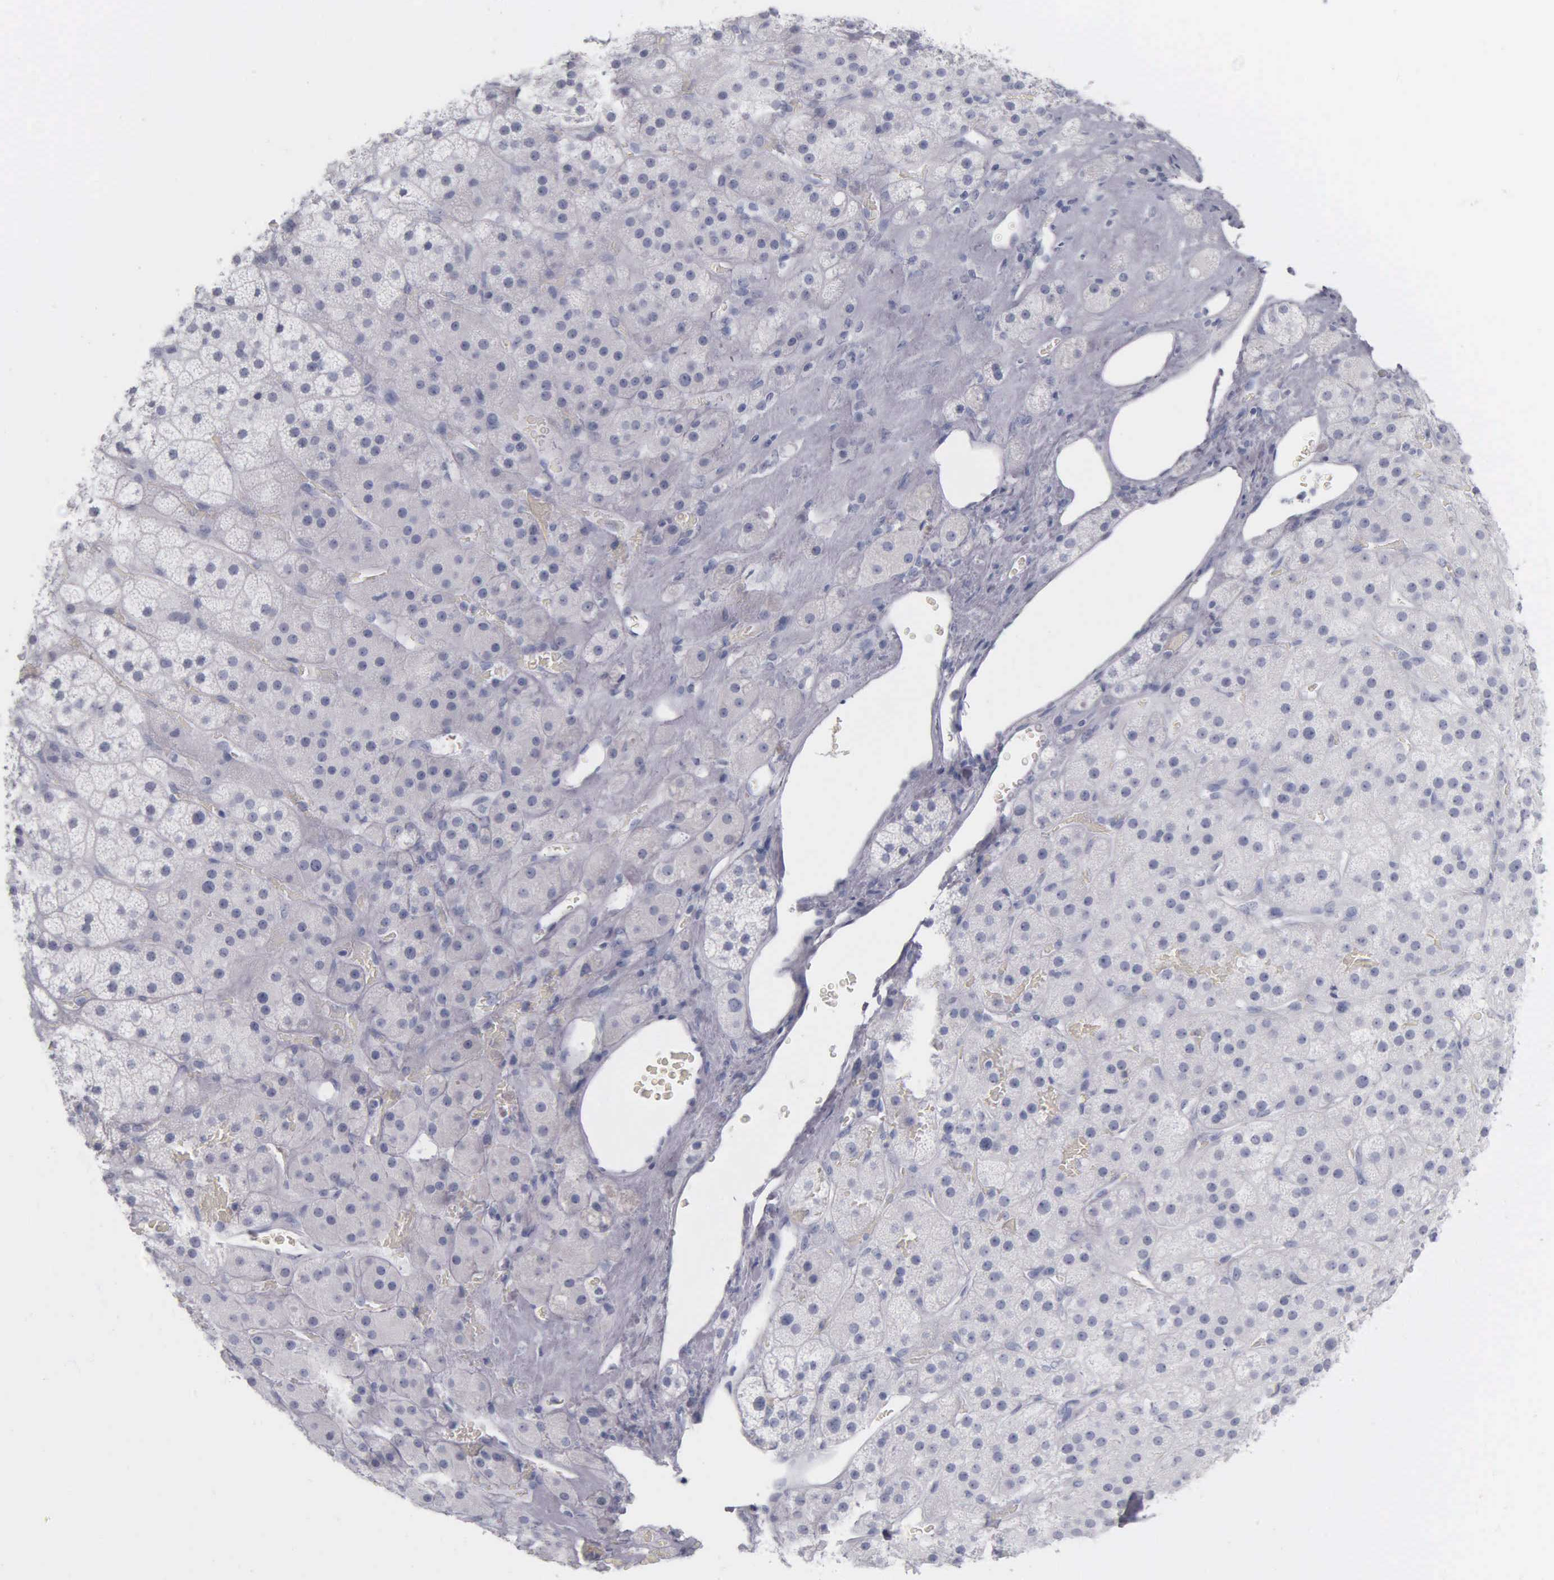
{"staining": {"intensity": "negative", "quantity": "none", "location": "none"}, "tissue": "adrenal gland", "cell_type": "Glandular cells", "image_type": "normal", "snomed": [{"axis": "morphology", "description": "Normal tissue, NOS"}, {"axis": "topography", "description": "Adrenal gland"}], "caption": "Human adrenal gland stained for a protein using immunohistochemistry (IHC) reveals no positivity in glandular cells.", "gene": "KRT20", "patient": {"sex": "male", "age": 57}}